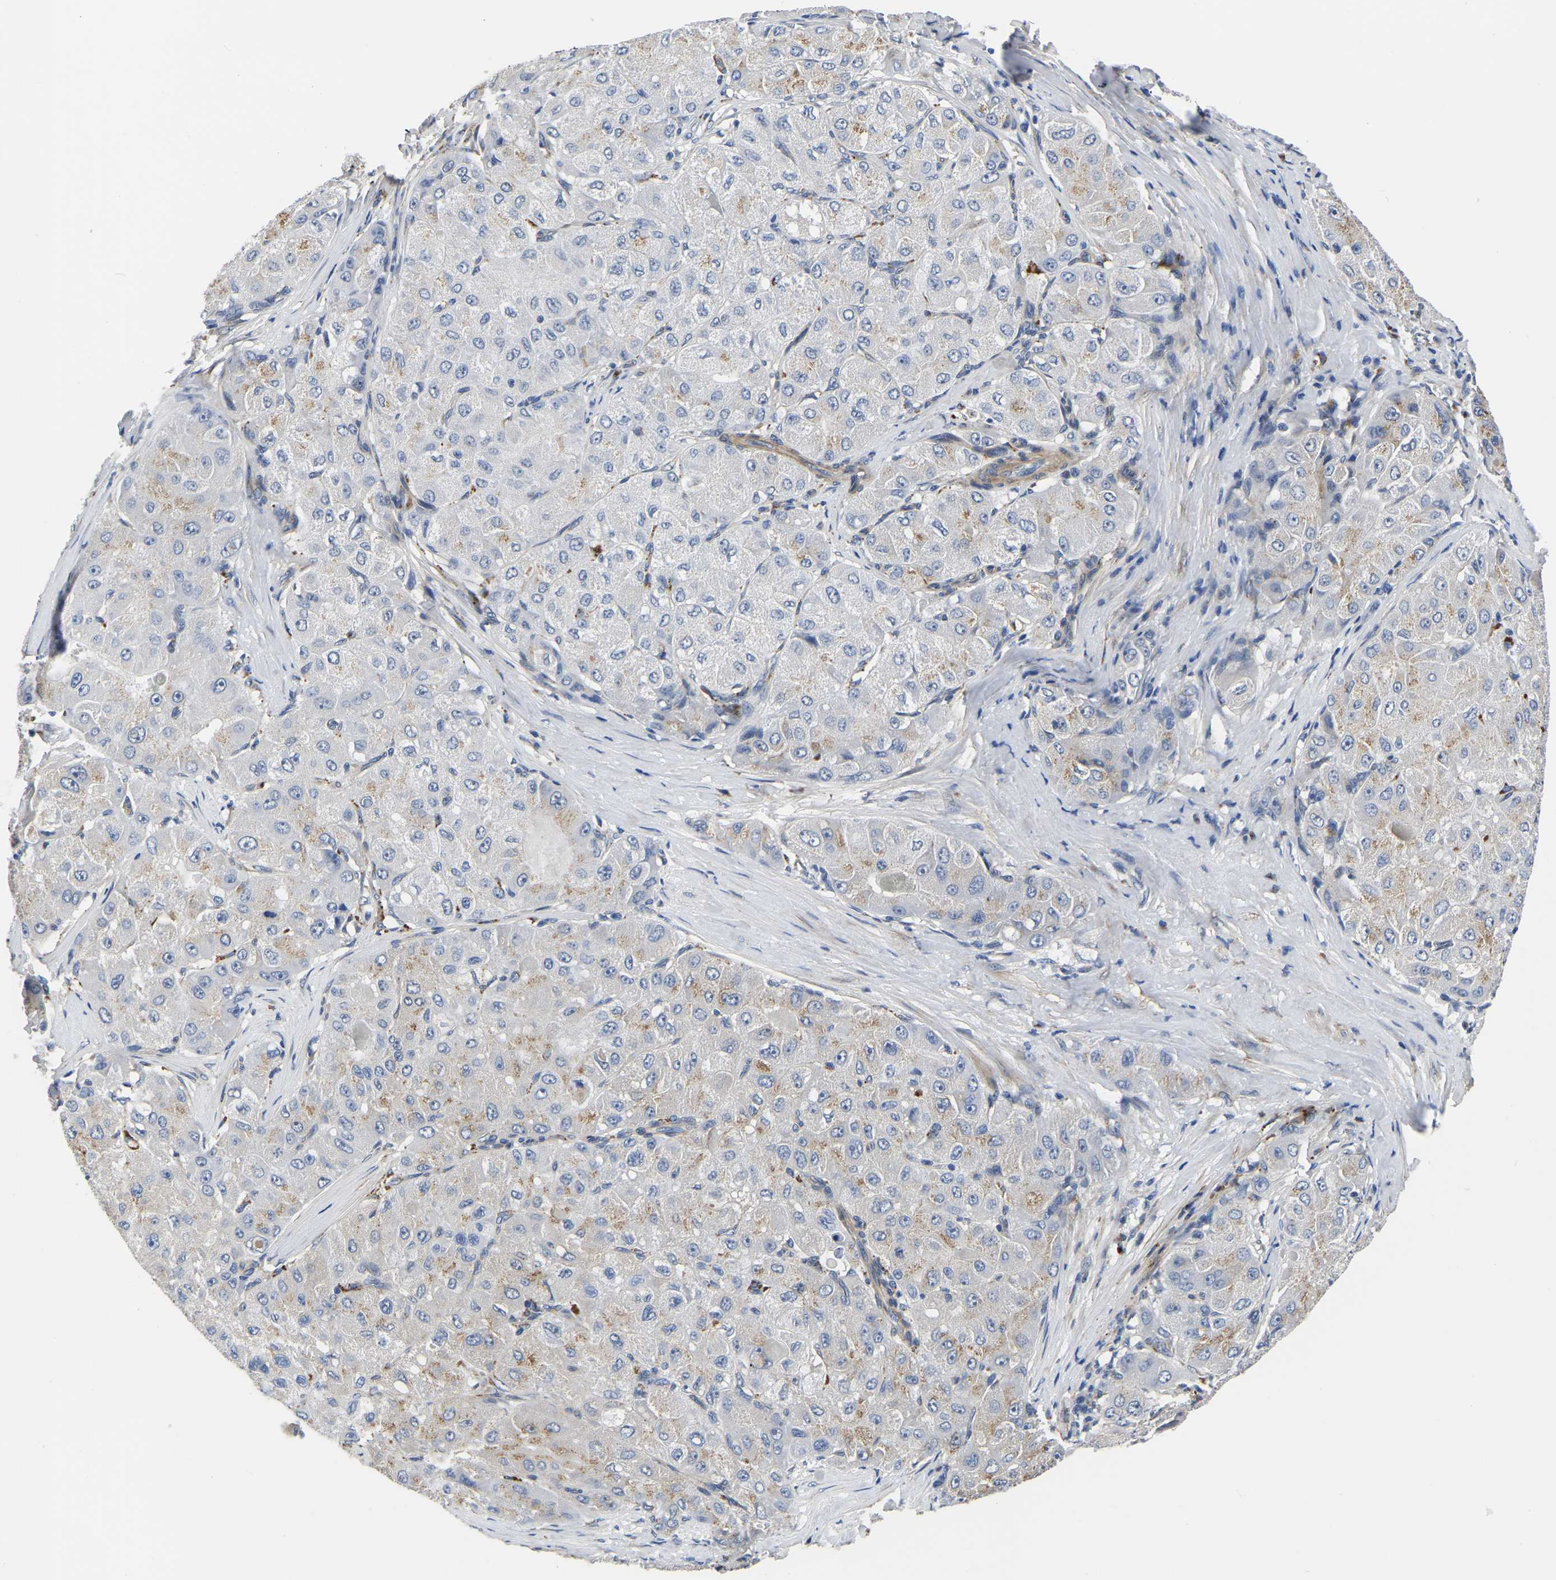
{"staining": {"intensity": "weak", "quantity": "<25%", "location": "cytoplasmic/membranous"}, "tissue": "liver cancer", "cell_type": "Tumor cells", "image_type": "cancer", "snomed": [{"axis": "morphology", "description": "Carcinoma, Hepatocellular, NOS"}, {"axis": "topography", "description": "Liver"}], "caption": "Image shows no protein positivity in tumor cells of hepatocellular carcinoma (liver) tissue. The staining is performed using DAB (3,3'-diaminobenzidine) brown chromogen with nuclei counter-stained in using hematoxylin.", "gene": "PDLIM7", "patient": {"sex": "male", "age": 80}}